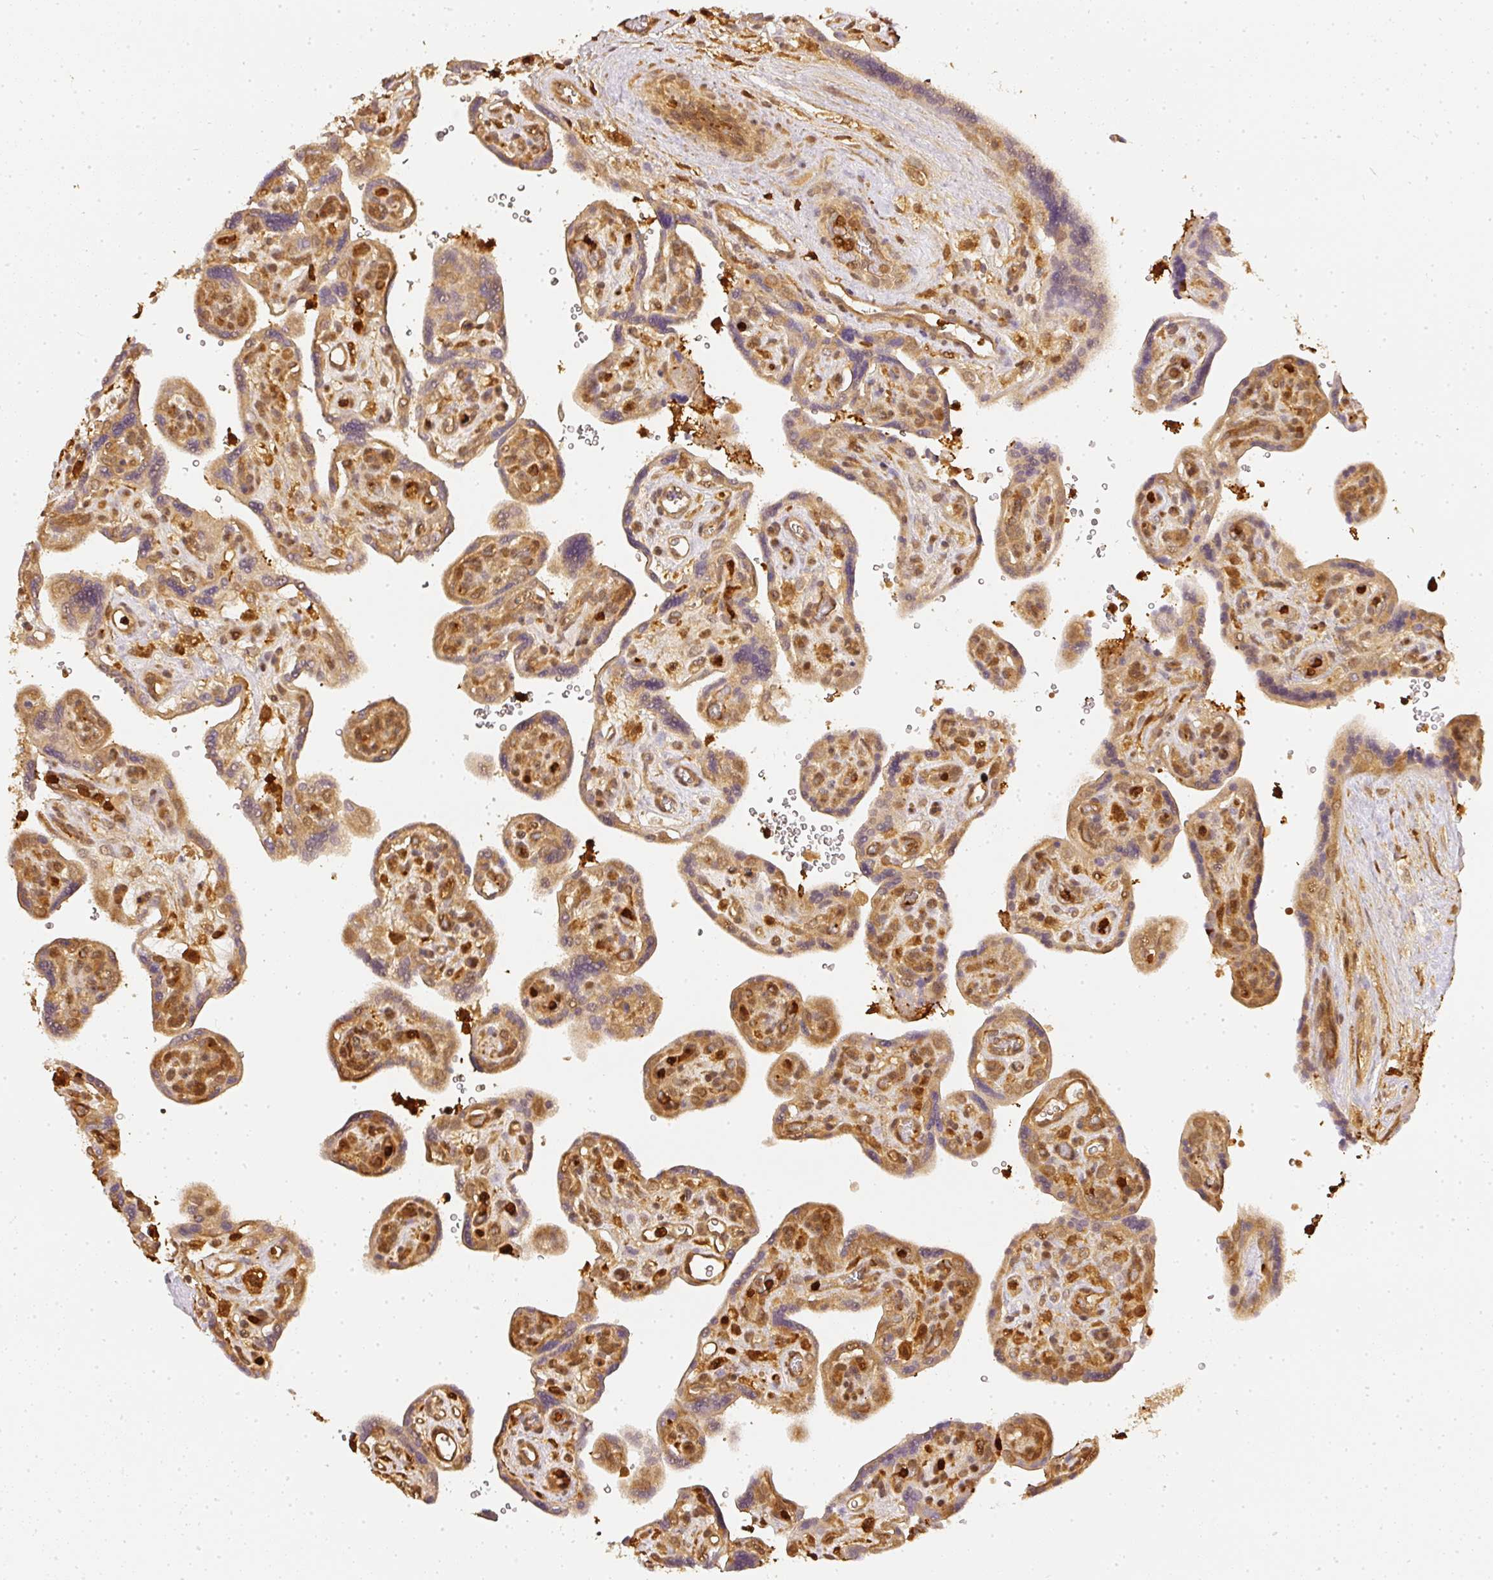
{"staining": {"intensity": "moderate", "quantity": ">75%", "location": "cytoplasmic/membranous"}, "tissue": "placenta", "cell_type": "Trophoblastic cells", "image_type": "normal", "snomed": [{"axis": "morphology", "description": "Normal tissue, NOS"}, {"axis": "topography", "description": "Placenta"}], "caption": "An image of human placenta stained for a protein shows moderate cytoplasmic/membranous brown staining in trophoblastic cells.", "gene": "PFN1", "patient": {"sex": "female", "age": 39}}